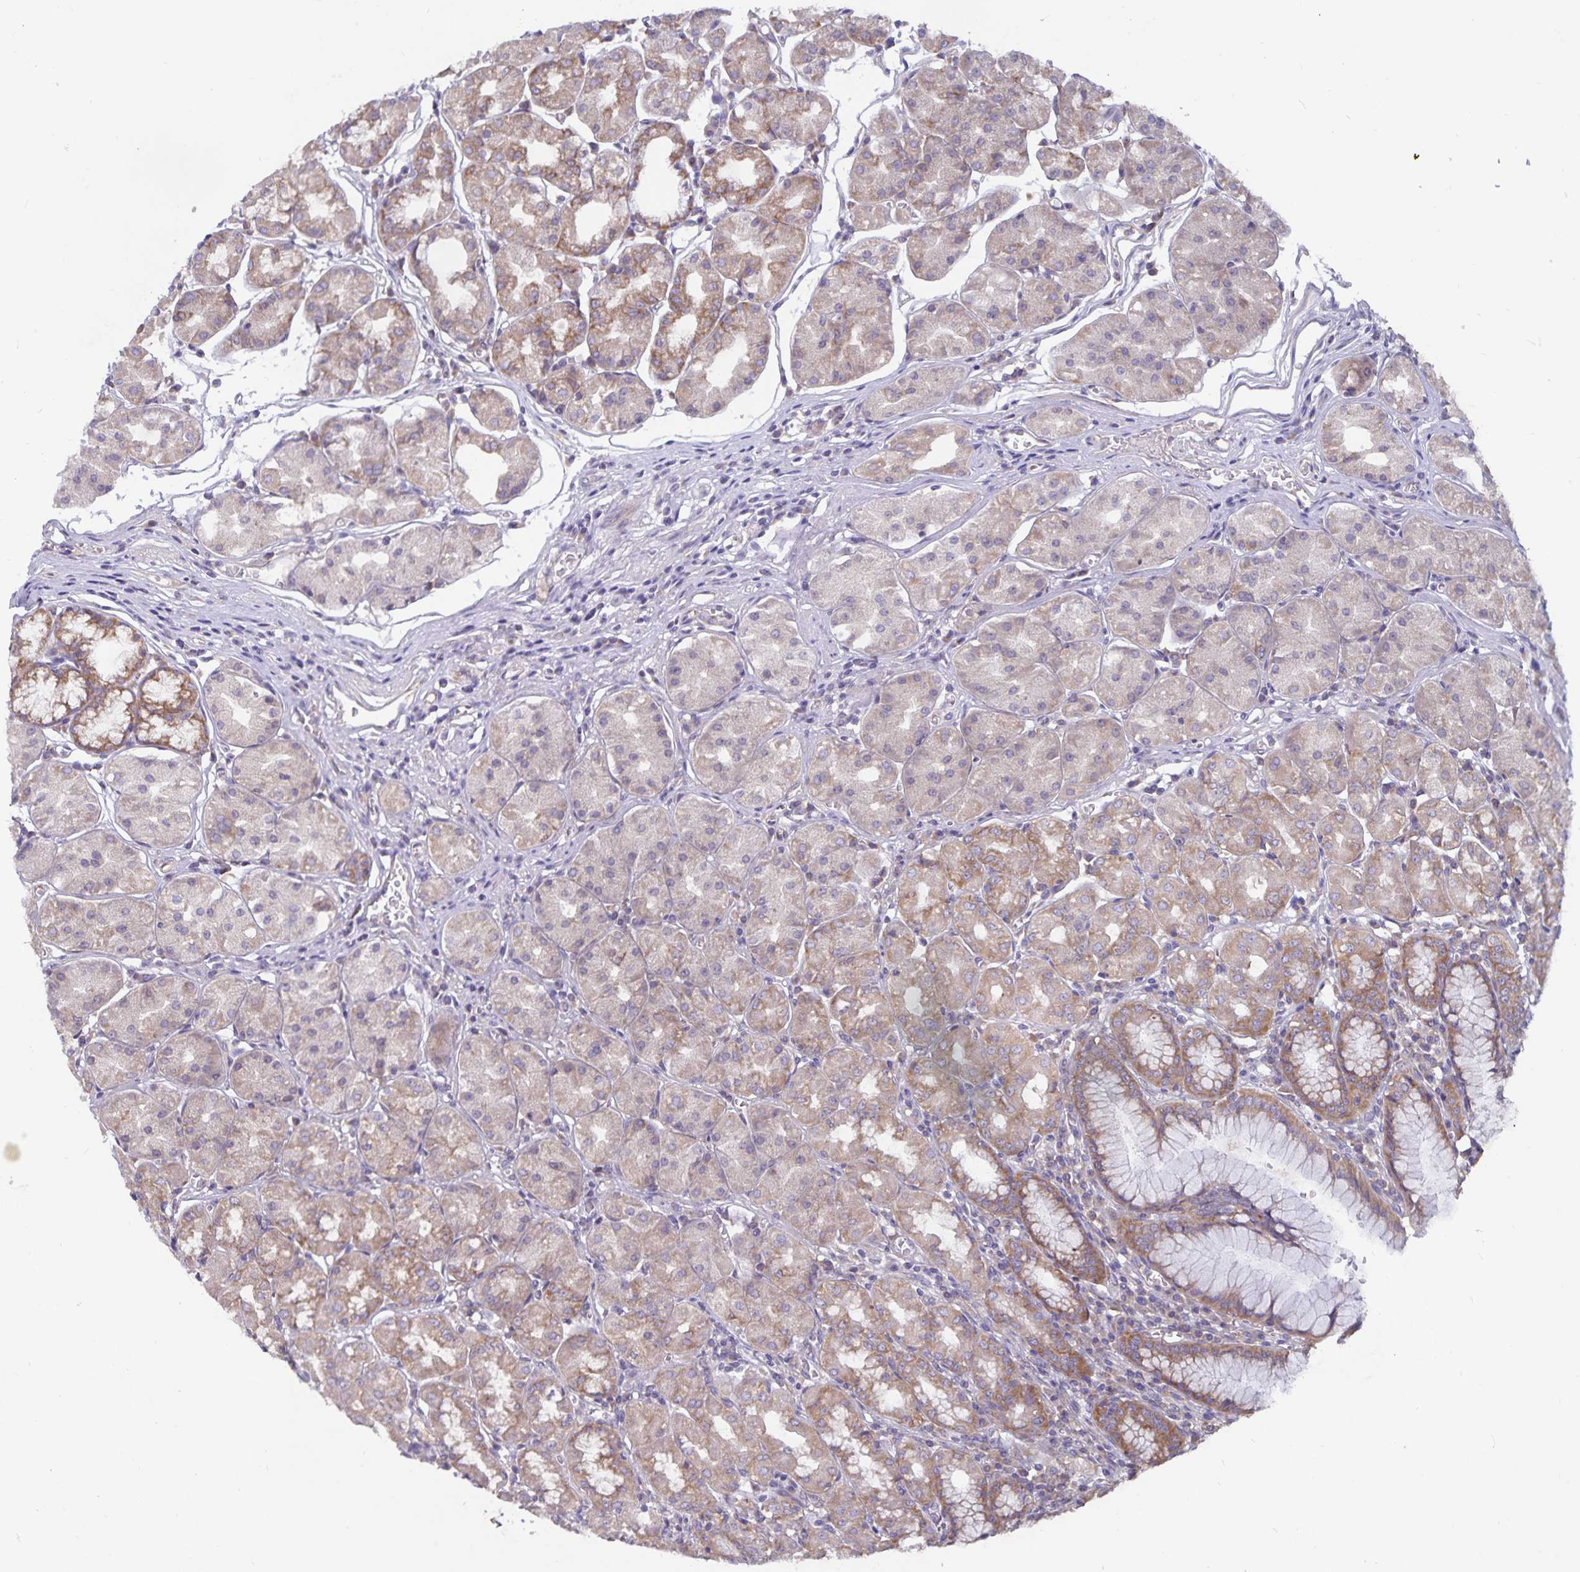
{"staining": {"intensity": "moderate", "quantity": "25%-75%", "location": "cytoplasmic/membranous"}, "tissue": "stomach", "cell_type": "Glandular cells", "image_type": "normal", "snomed": [{"axis": "morphology", "description": "Normal tissue, NOS"}, {"axis": "topography", "description": "Stomach"}], "caption": "Immunohistochemical staining of unremarkable stomach shows medium levels of moderate cytoplasmic/membranous positivity in approximately 25%-75% of glandular cells. Ihc stains the protein of interest in brown and the nuclei are stained blue.", "gene": "FAM120A", "patient": {"sex": "male", "age": 55}}